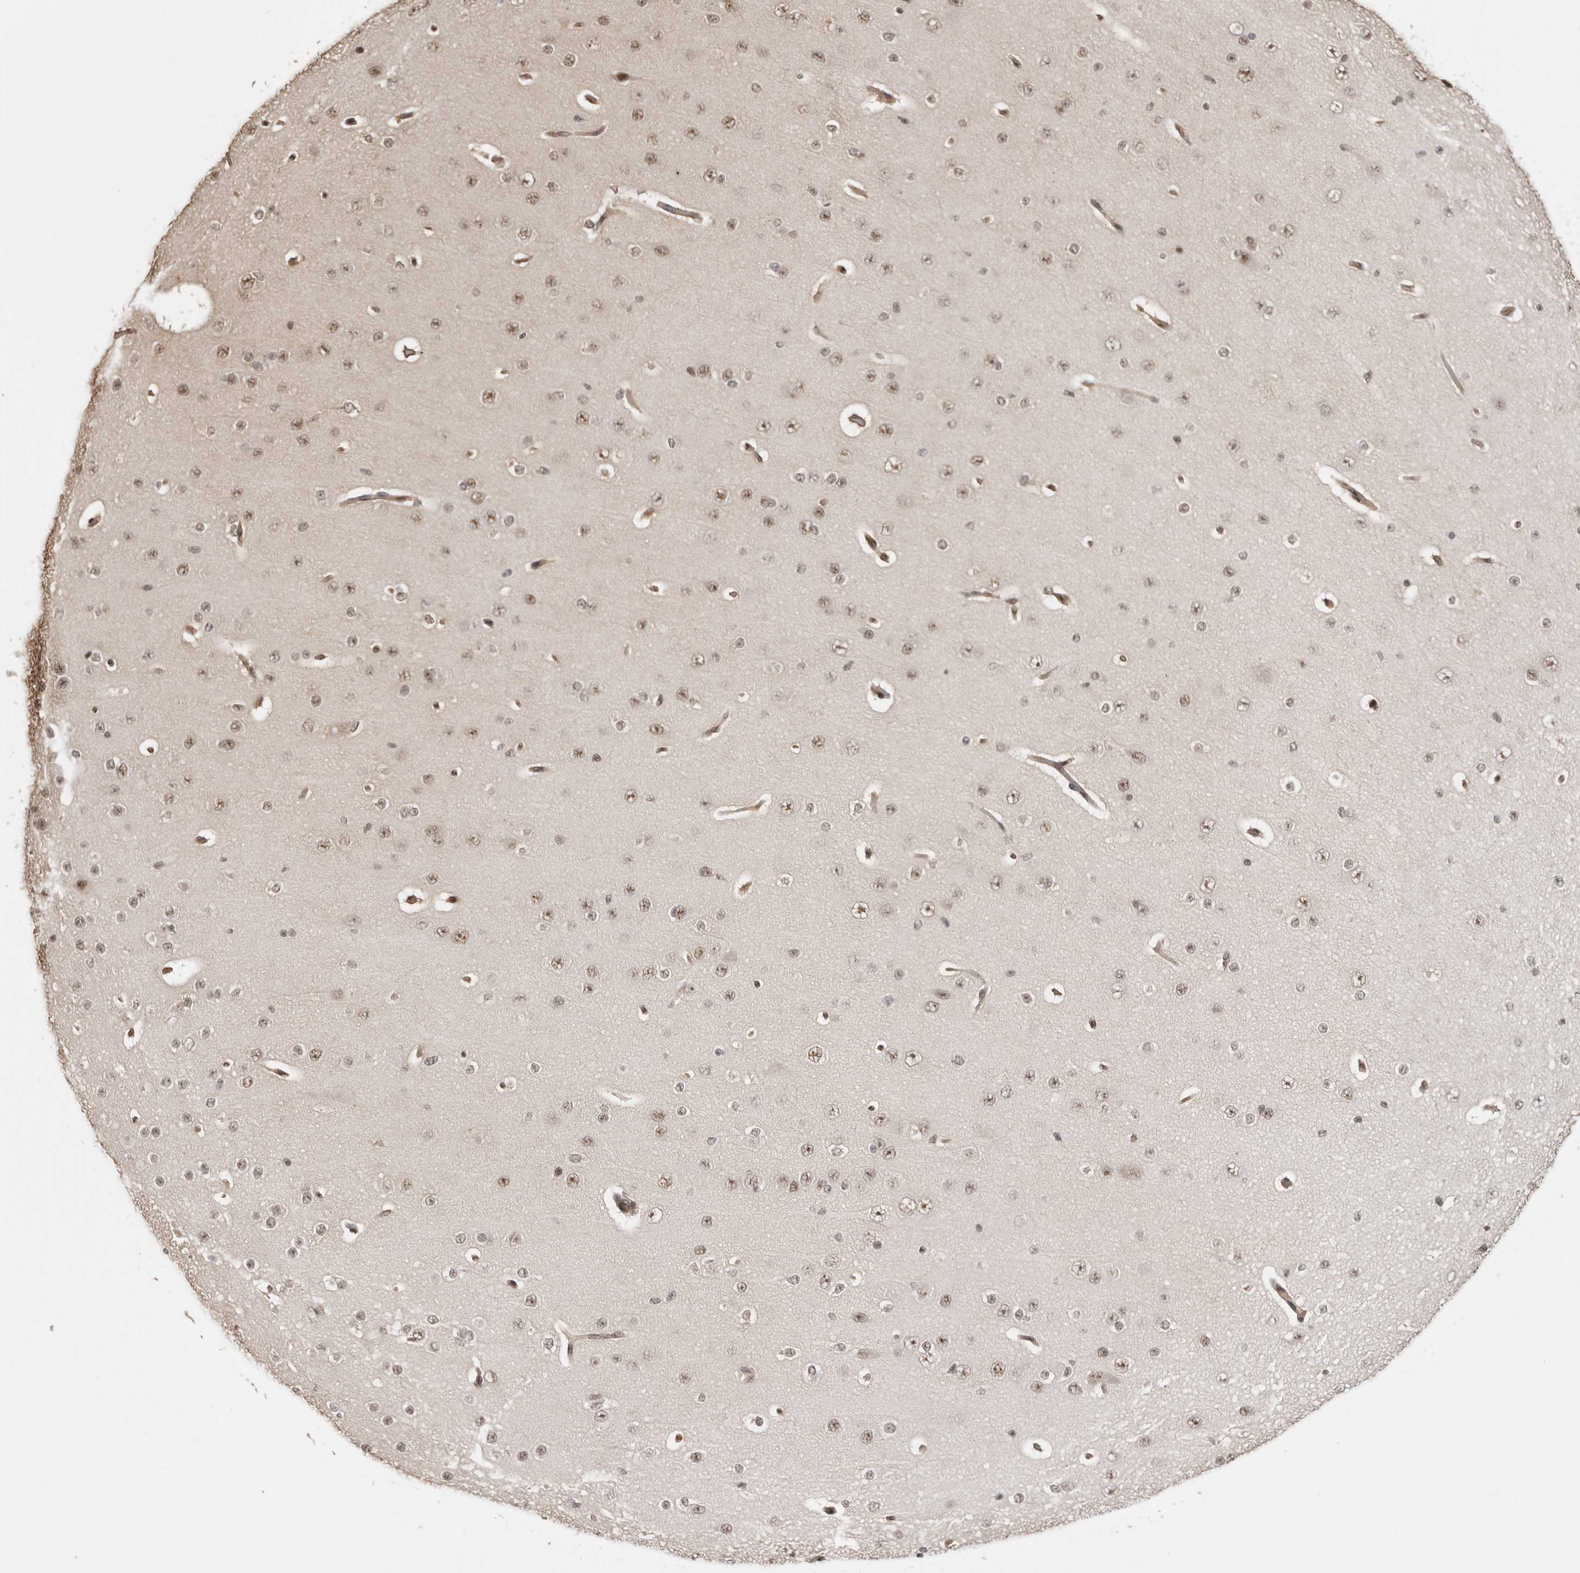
{"staining": {"intensity": "weak", "quantity": ">75%", "location": "cytoplasmic/membranous"}, "tissue": "cerebral cortex", "cell_type": "Endothelial cells", "image_type": "normal", "snomed": [{"axis": "morphology", "description": "Normal tissue, NOS"}, {"axis": "morphology", "description": "Developmental malformation"}, {"axis": "topography", "description": "Cerebral cortex"}], "caption": "Endothelial cells reveal low levels of weak cytoplasmic/membranous positivity in approximately >75% of cells in benign cerebral cortex. The staining was performed using DAB (3,3'-diaminobenzidine) to visualize the protein expression in brown, while the nuclei were stained in blue with hematoxylin (Magnification: 20x).", "gene": "SDE2", "patient": {"sex": "female", "age": 30}}